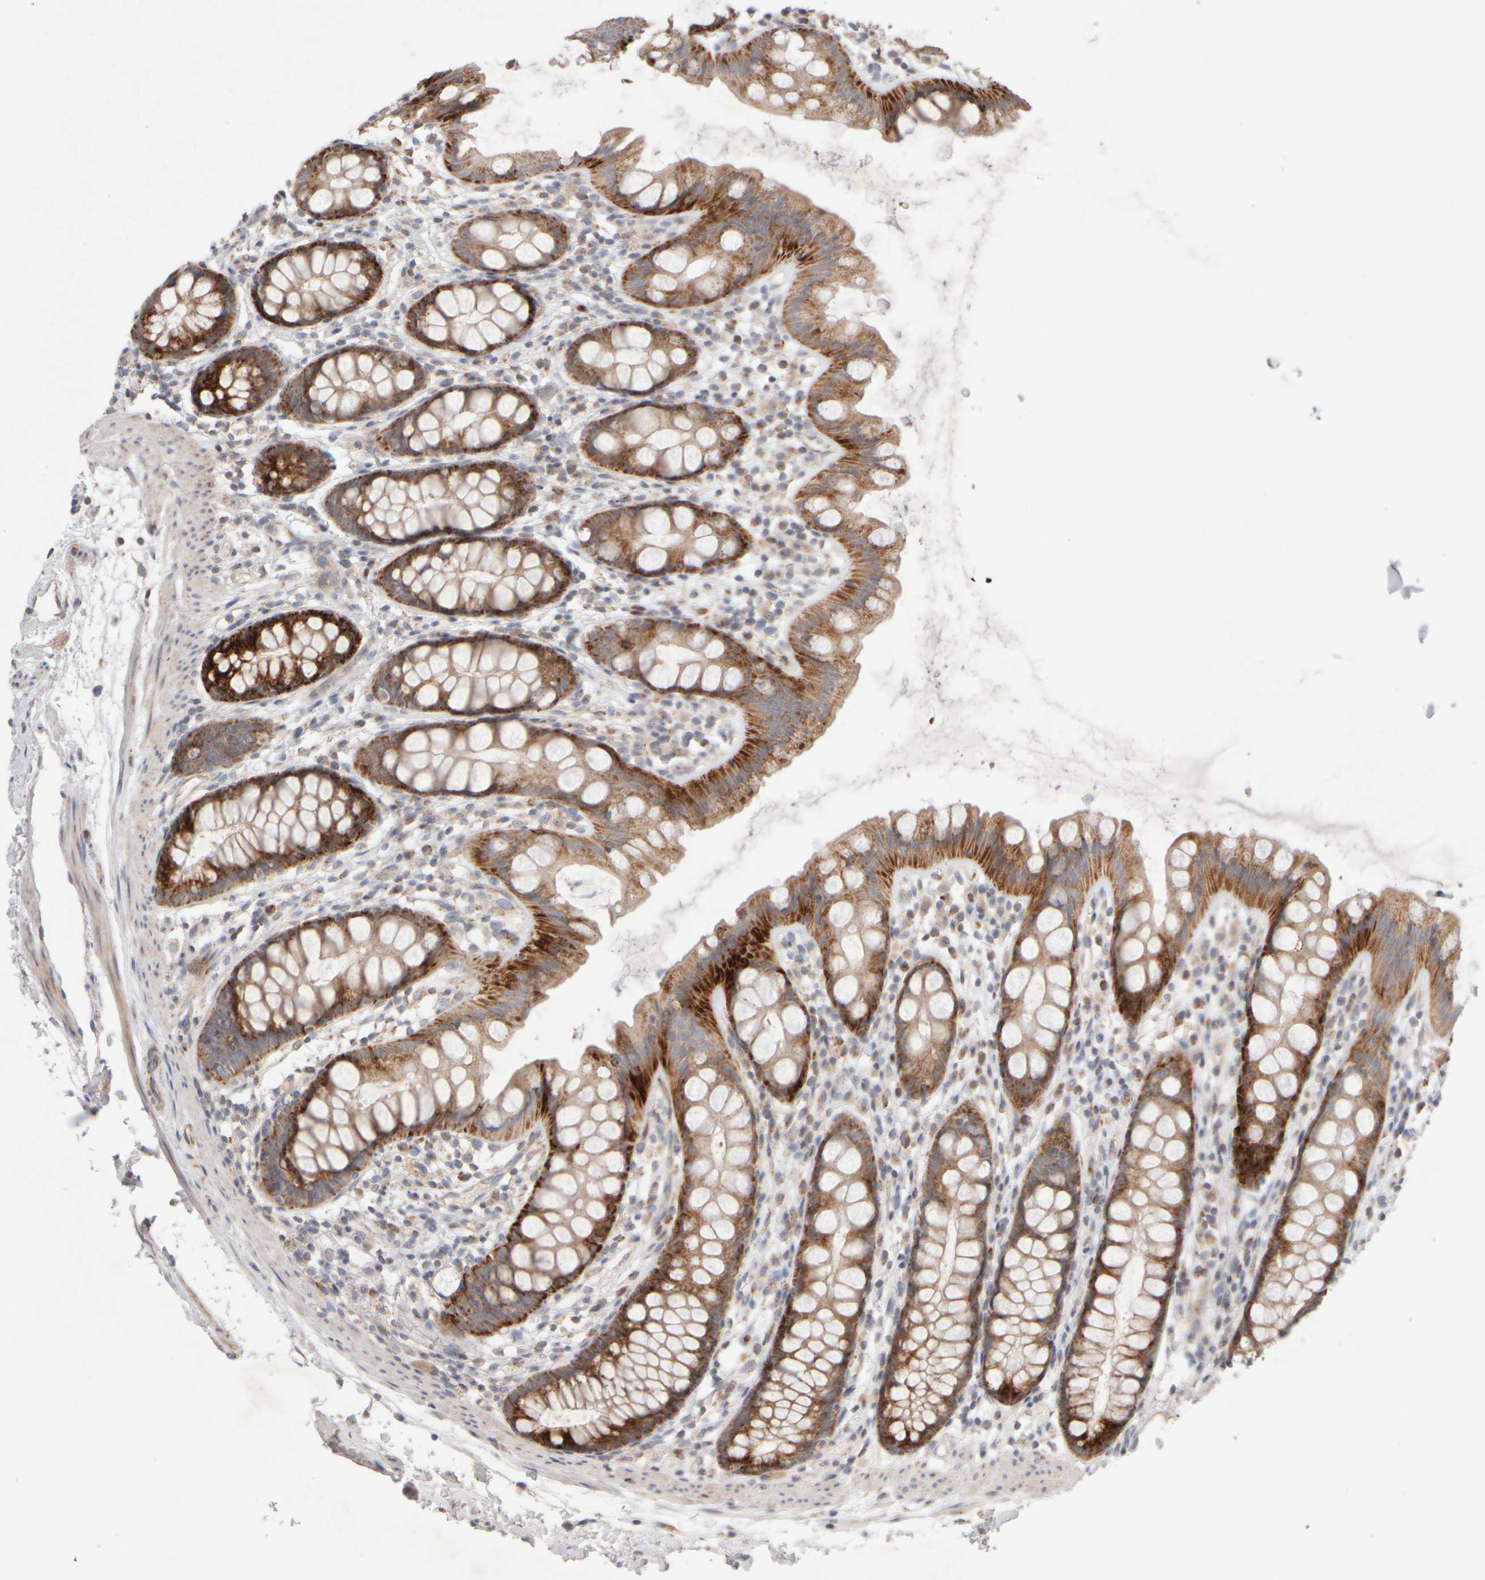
{"staining": {"intensity": "strong", "quantity": ">75%", "location": "cytoplasmic/membranous"}, "tissue": "rectum", "cell_type": "Glandular cells", "image_type": "normal", "snomed": [{"axis": "morphology", "description": "Normal tissue, NOS"}, {"axis": "topography", "description": "Rectum"}], "caption": "High-magnification brightfield microscopy of unremarkable rectum stained with DAB (brown) and counterstained with hematoxylin (blue). glandular cells exhibit strong cytoplasmic/membranous expression is seen in about>75% of cells.", "gene": "CHADL", "patient": {"sex": "female", "age": 65}}